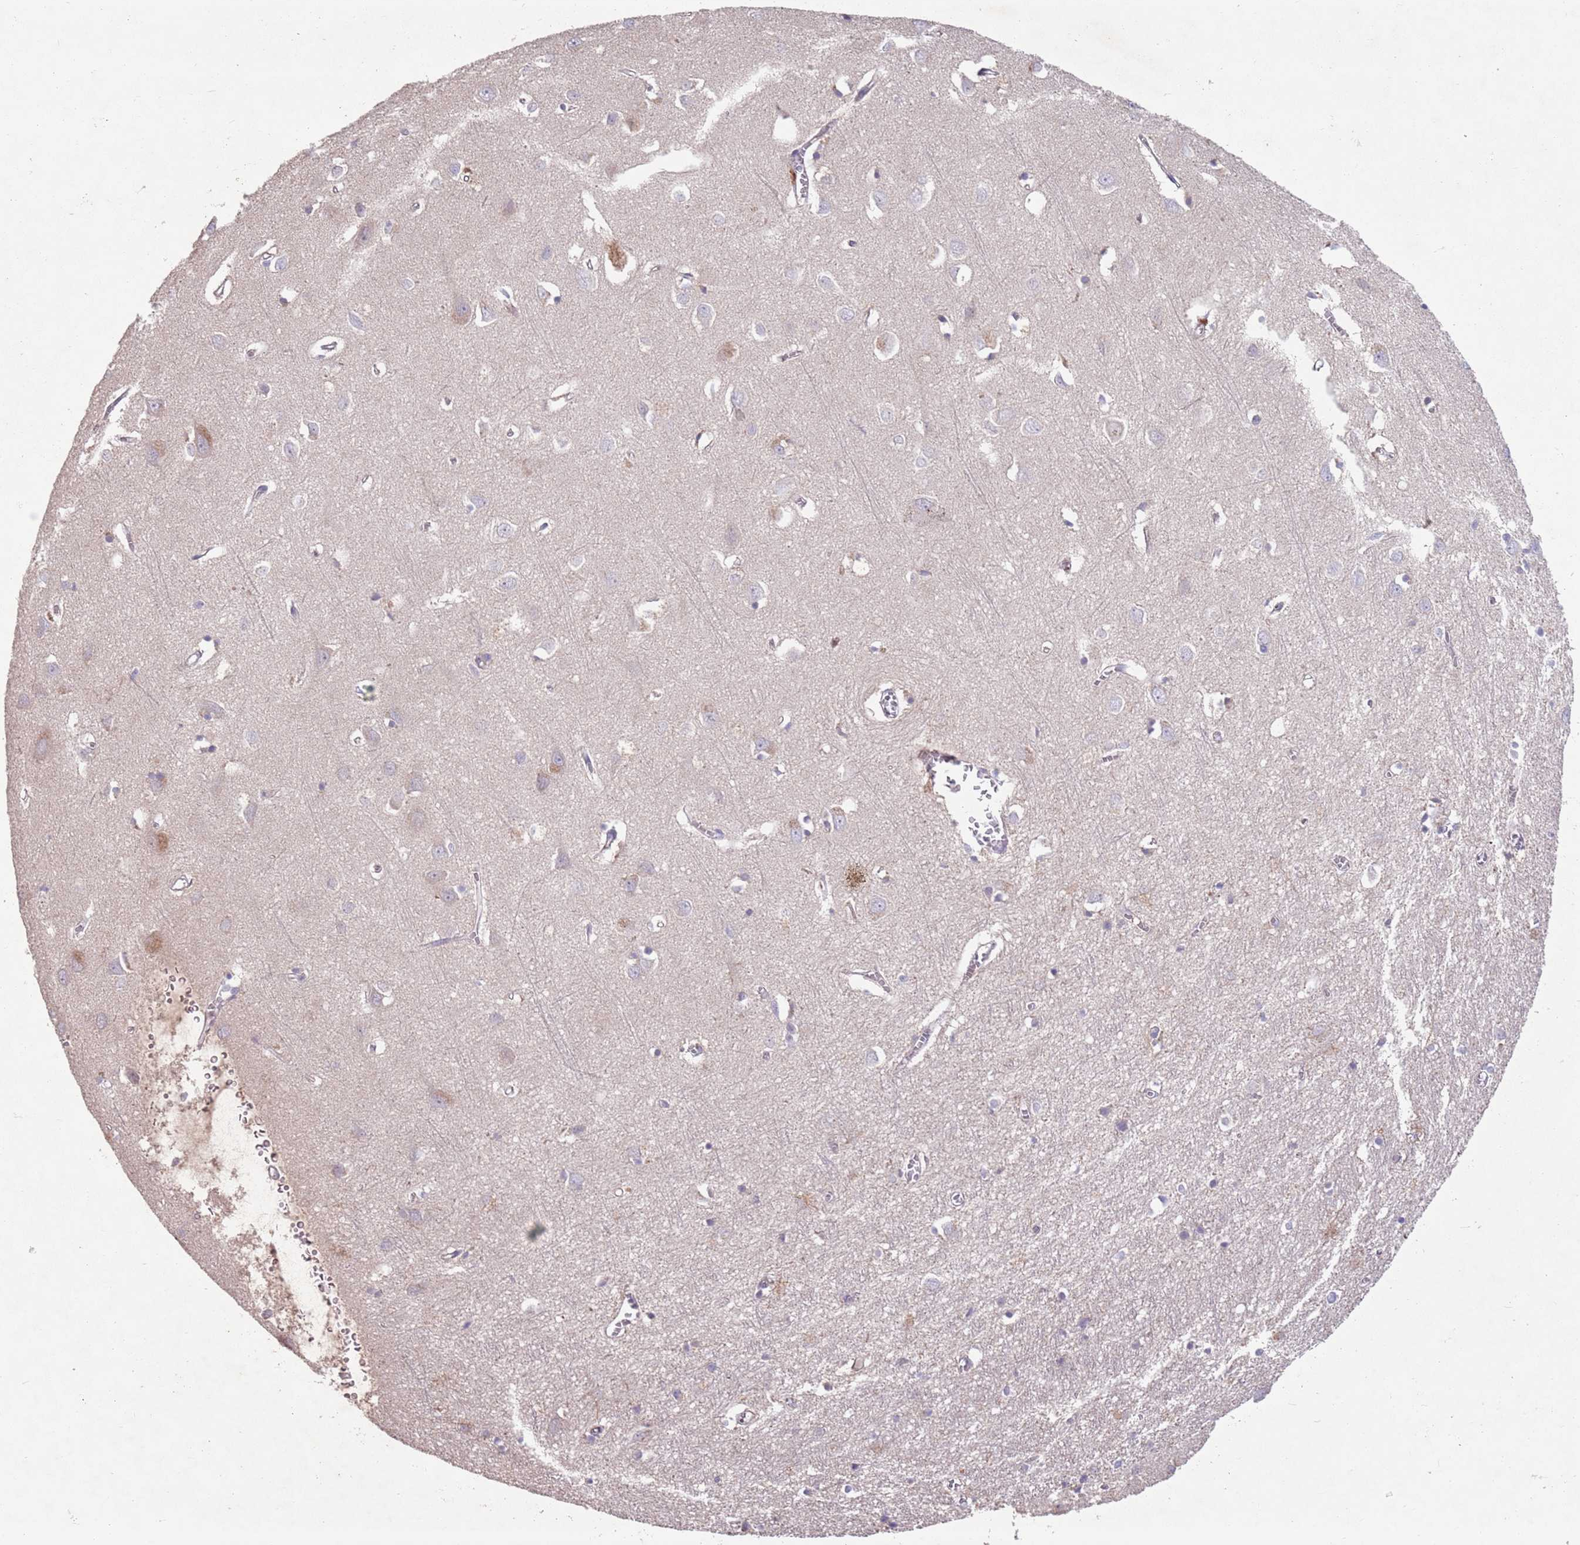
{"staining": {"intensity": "negative", "quantity": "none", "location": "none"}, "tissue": "cerebral cortex", "cell_type": "Endothelial cells", "image_type": "normal", "snomed": [{"axis": "morphology", "description": "Normal tissue, NOS"}, {"axis": "topography", "description": "Cerebral cortex"}], "caption": "The IHC micrograph has no significant expression in endothelial cells of cerebral cortex.", "gene": "MEI1", "patient": {"sex": "female", "age": 64}}